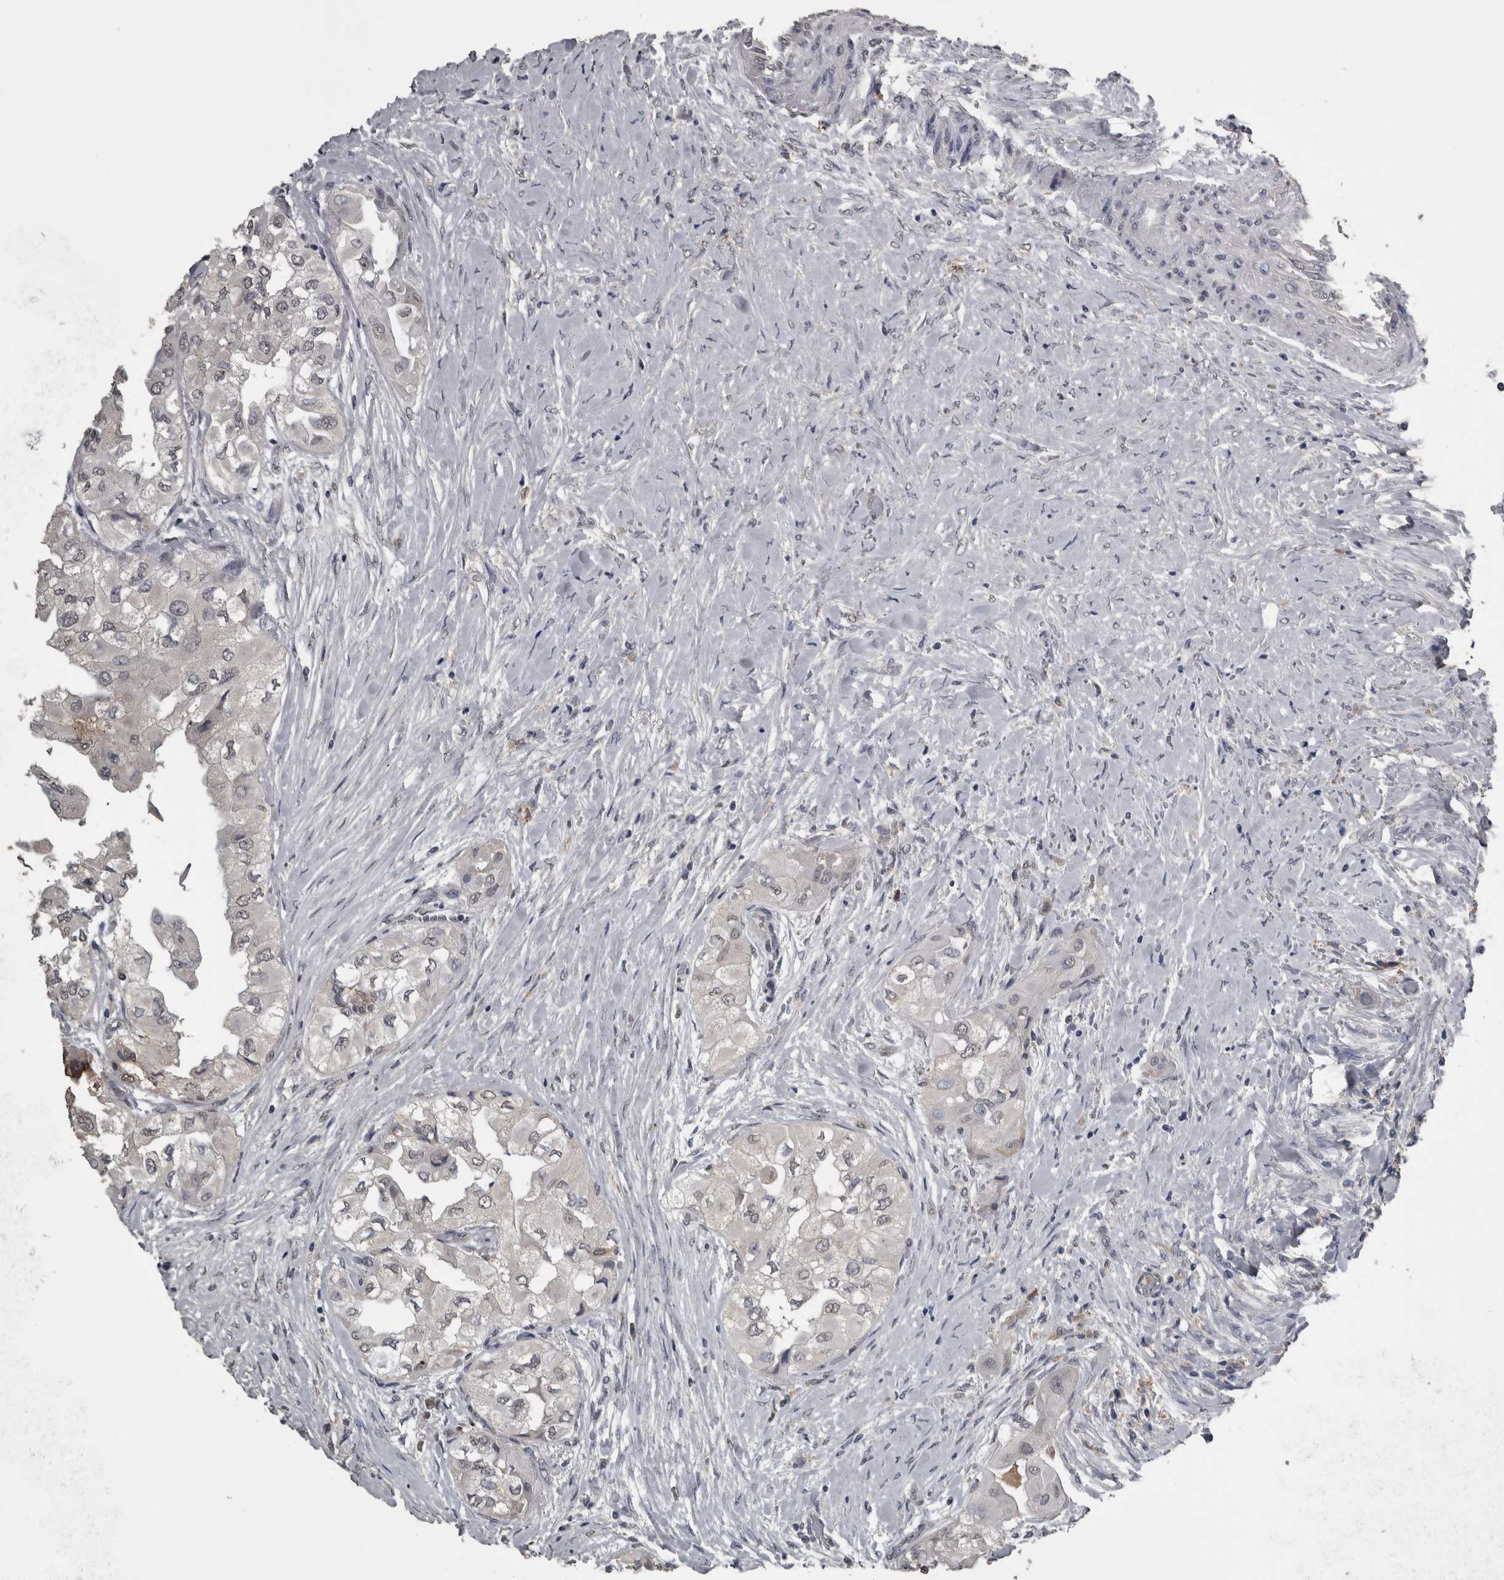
{"staining": {"intensity": "negative", "quantity": "none", "location": "none"}, "tissue": "thyroid cancer", "cell_type": "Tumor cells", "image_type": "cancer", "snomed": [{"axis": "morphology", "description": "Papillary adenocarcinoma, NOS"}, {"axis": "topography", "description": "Thyroid gland"}], "caption": "The image demonstrates no significant expression in tumor cells of papillary adenocarcinoma (thyroid). The staining is performed using DAB (3,3'-diaminobenzidine) brown chromogen with nuclei counter-stained in using hematoxylin.", "gene": "PIK3AP1", "patient": {"sex": "female", "age": 59}}